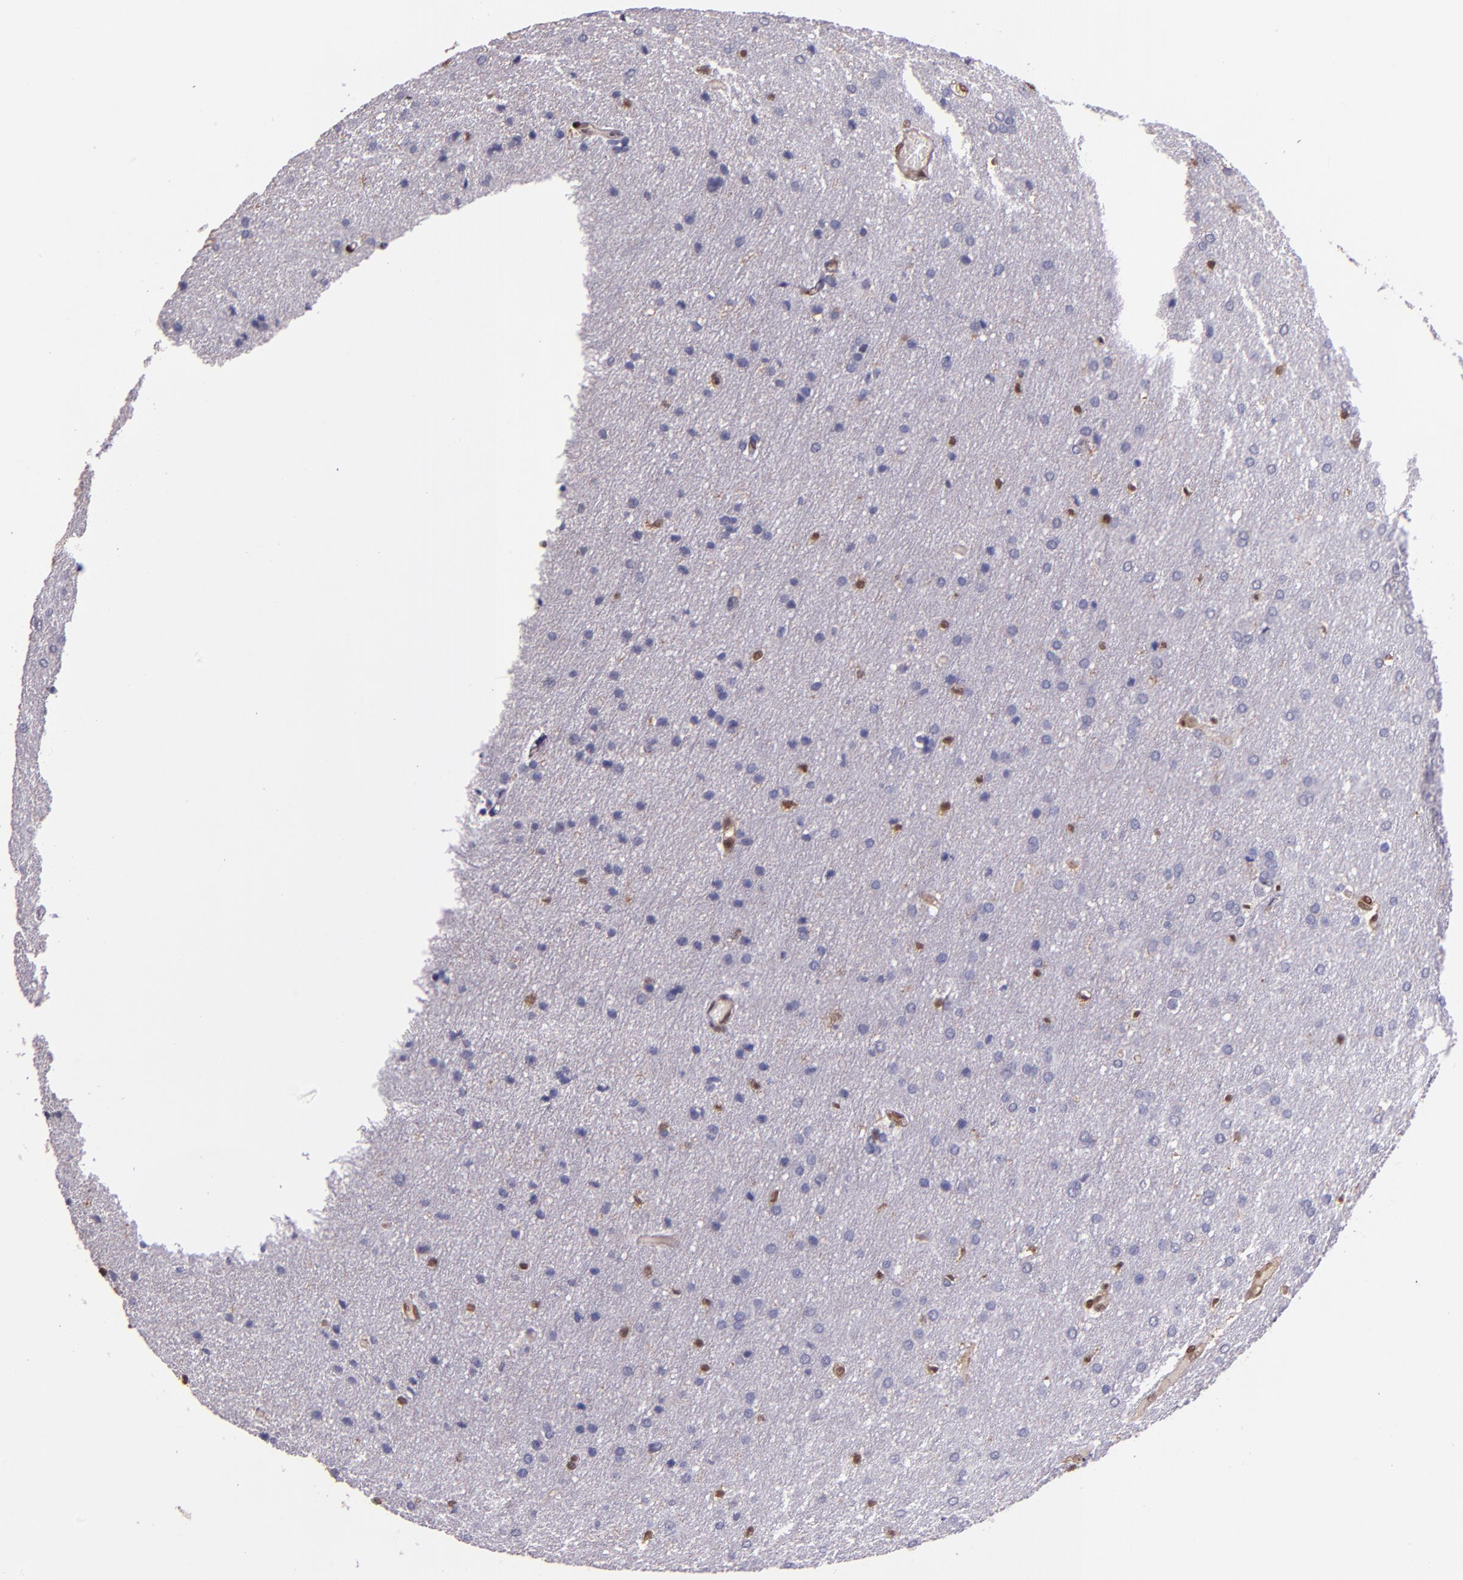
{"staining": {"intensity": "moderate", "quantity": "<25%", "location": "cytoplasmic/membranous"}, "tissue": "glioma", "cell_type": "Tumor cells", "image_type": "cancer", "snomed": [{"axis": "morphology", "description": "Glioma, malignant, Low grade"}, {"axis": "topography", "description": "Brain"}], "caption": "Immunohistochemistry of human malignant glioma (low-grade) demonstrates low levels of moderate cytoplasmic/membranous expression in about <25% of tumor cells. (DAB IHC, brown staining for protein, blue staining for nuclei).", "gene": "STAT6", "patient": {"sex": "female", "age": 32}}